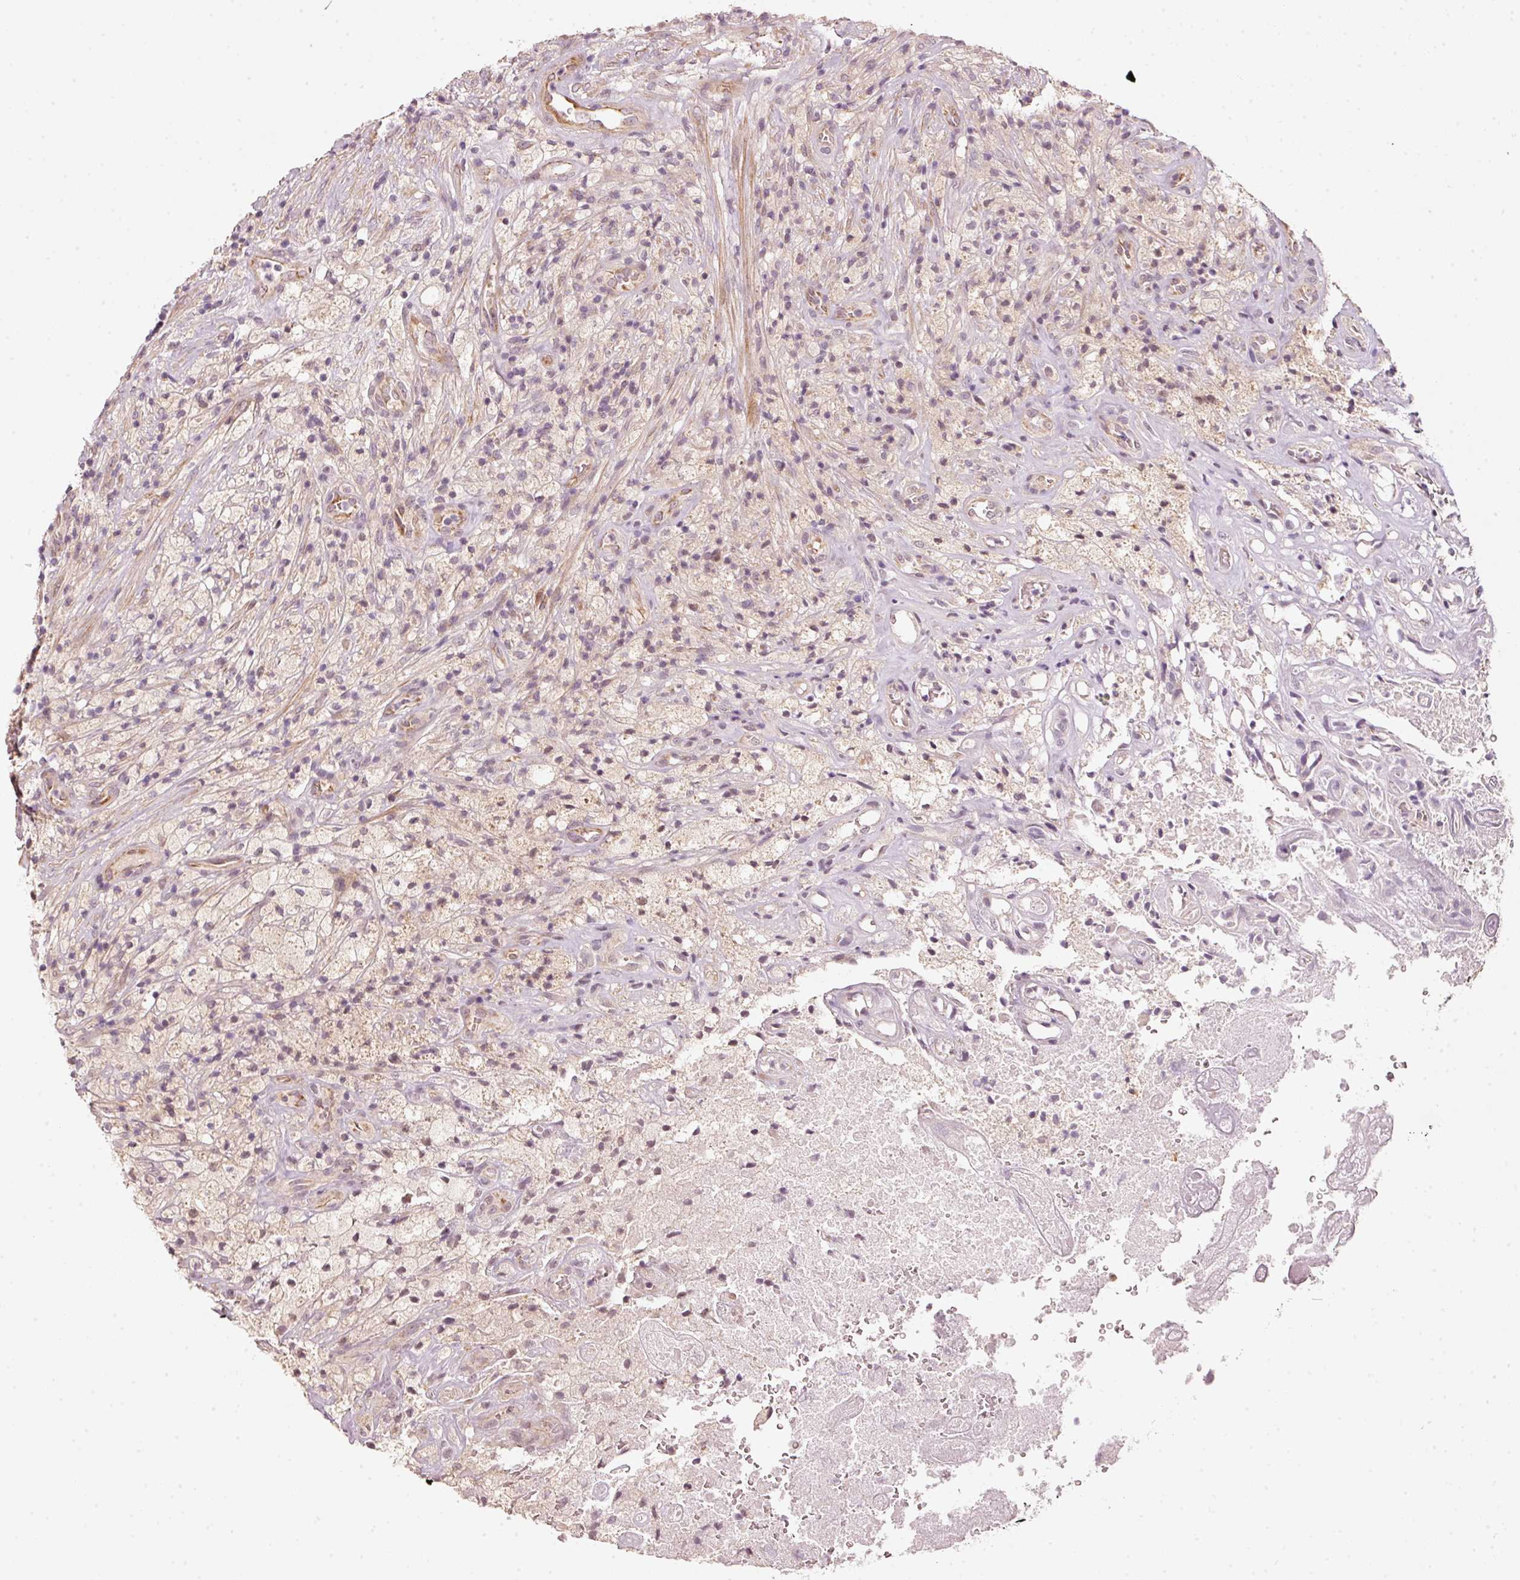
{"staining": {"intensity": "negative", "quantity": "none", "location": "none"}, "tissue": "glioma", "cell_type": "Tumor cells", "image_type": "cancer", "snomed": [{"axis": "morphology", "description": "Glioma, malignant, High grade"}, {"axis": "topography", "description": "Brain"}], "caption": "Immunohistochemistry of human glioma reveals no positivity in tumor cells. (DAB IHC with hematoxylin counter stain).", "gene": "ARHGAP22", "patient": {"sex": "male", "age": 69}}